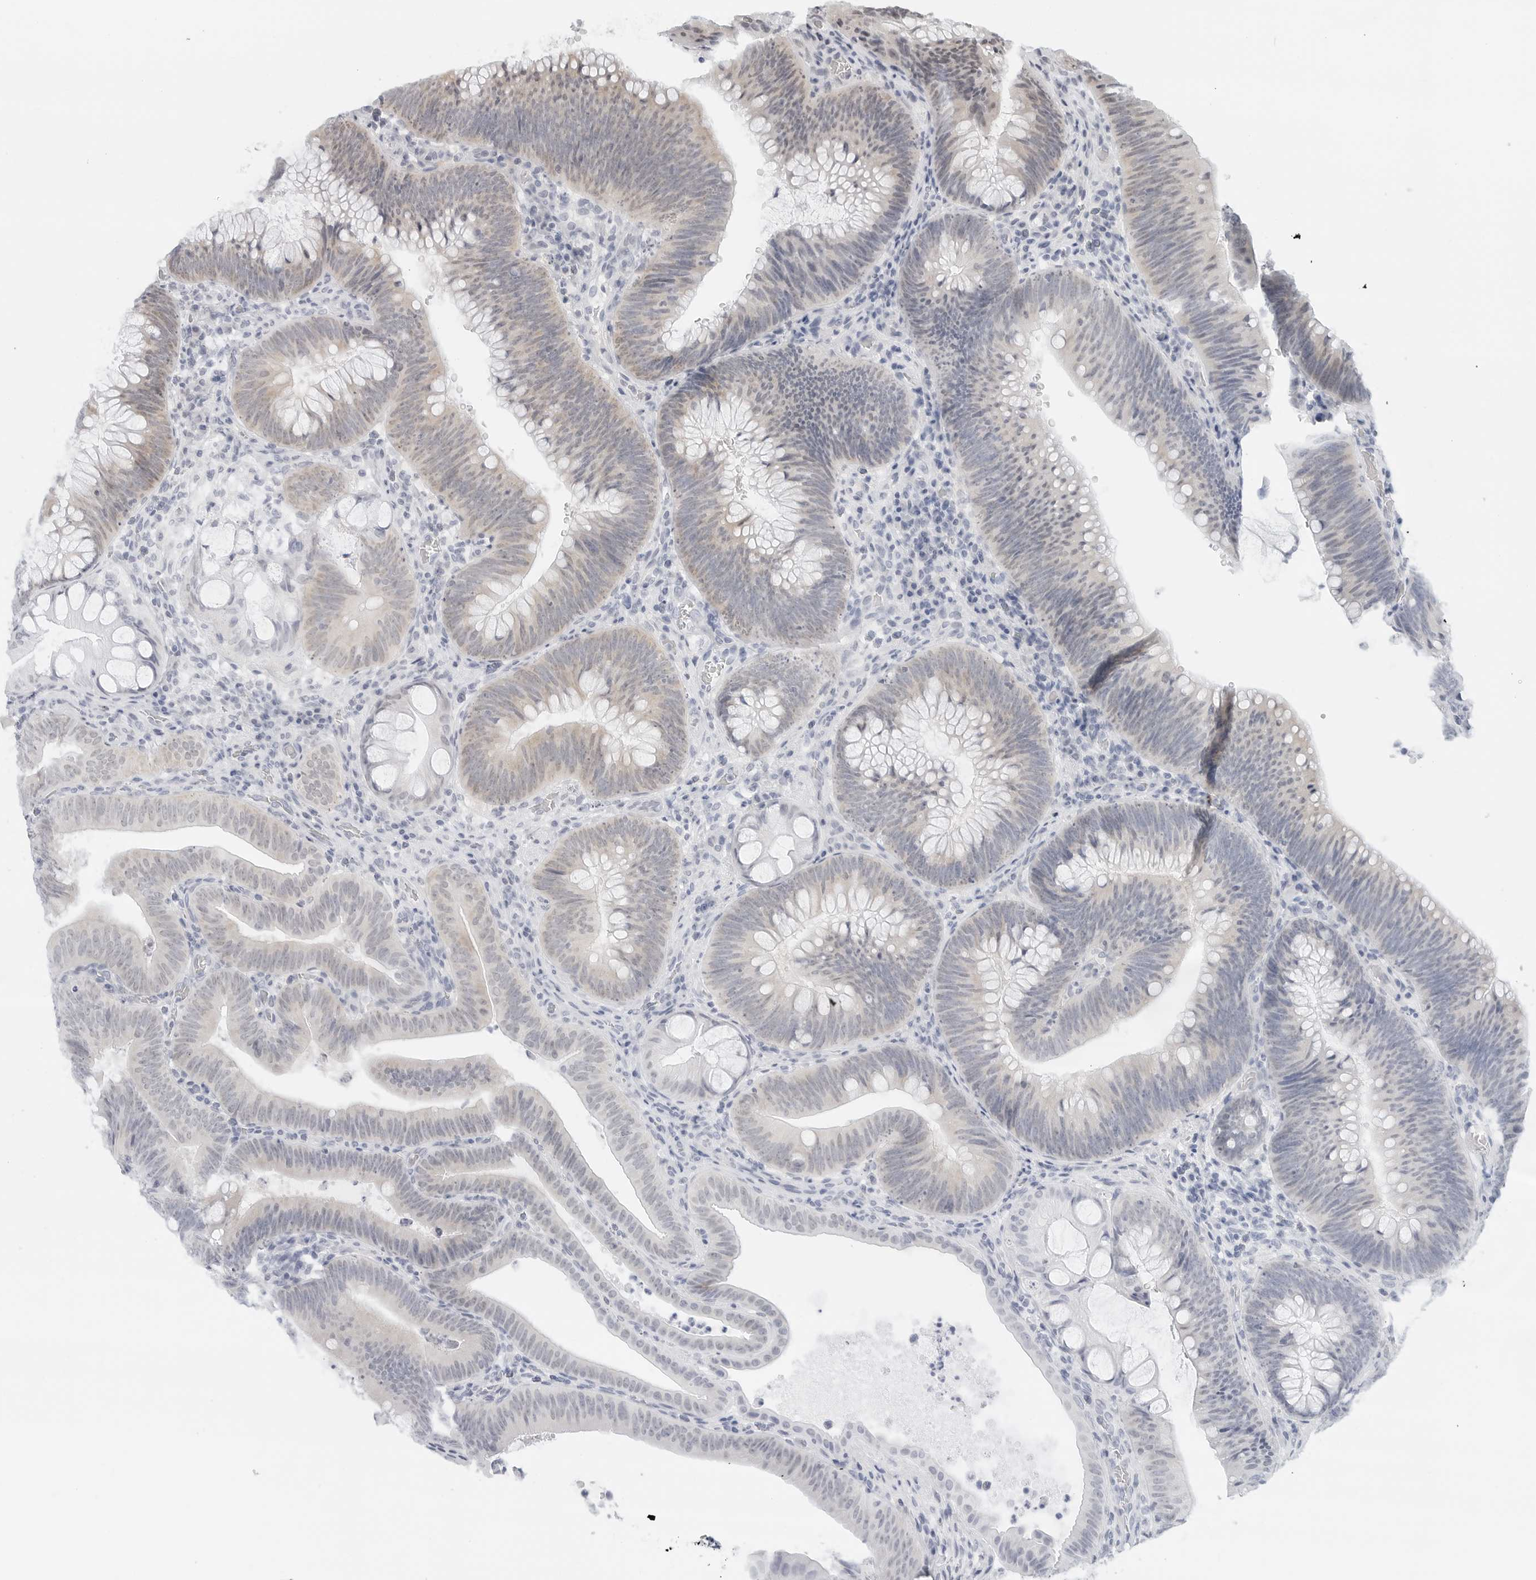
{"staining": {"intensity": "weak", "quantity": "<25%", "location": "cytoplasmic/membranous"}, "tissue": "colorectal cancer", "cell_type": "Tumor cells", "image_type": "cancer", "snomed": [{"axis": "morphology", "description": "Normal tissue, NOS"}, {"axis": "topography", "description": "Colon"}], "caption": "Tumor cells show no significant expression in colorectal cancer.", "gene": "METAP1", "patient": {"sex": "female", "age": 82}}